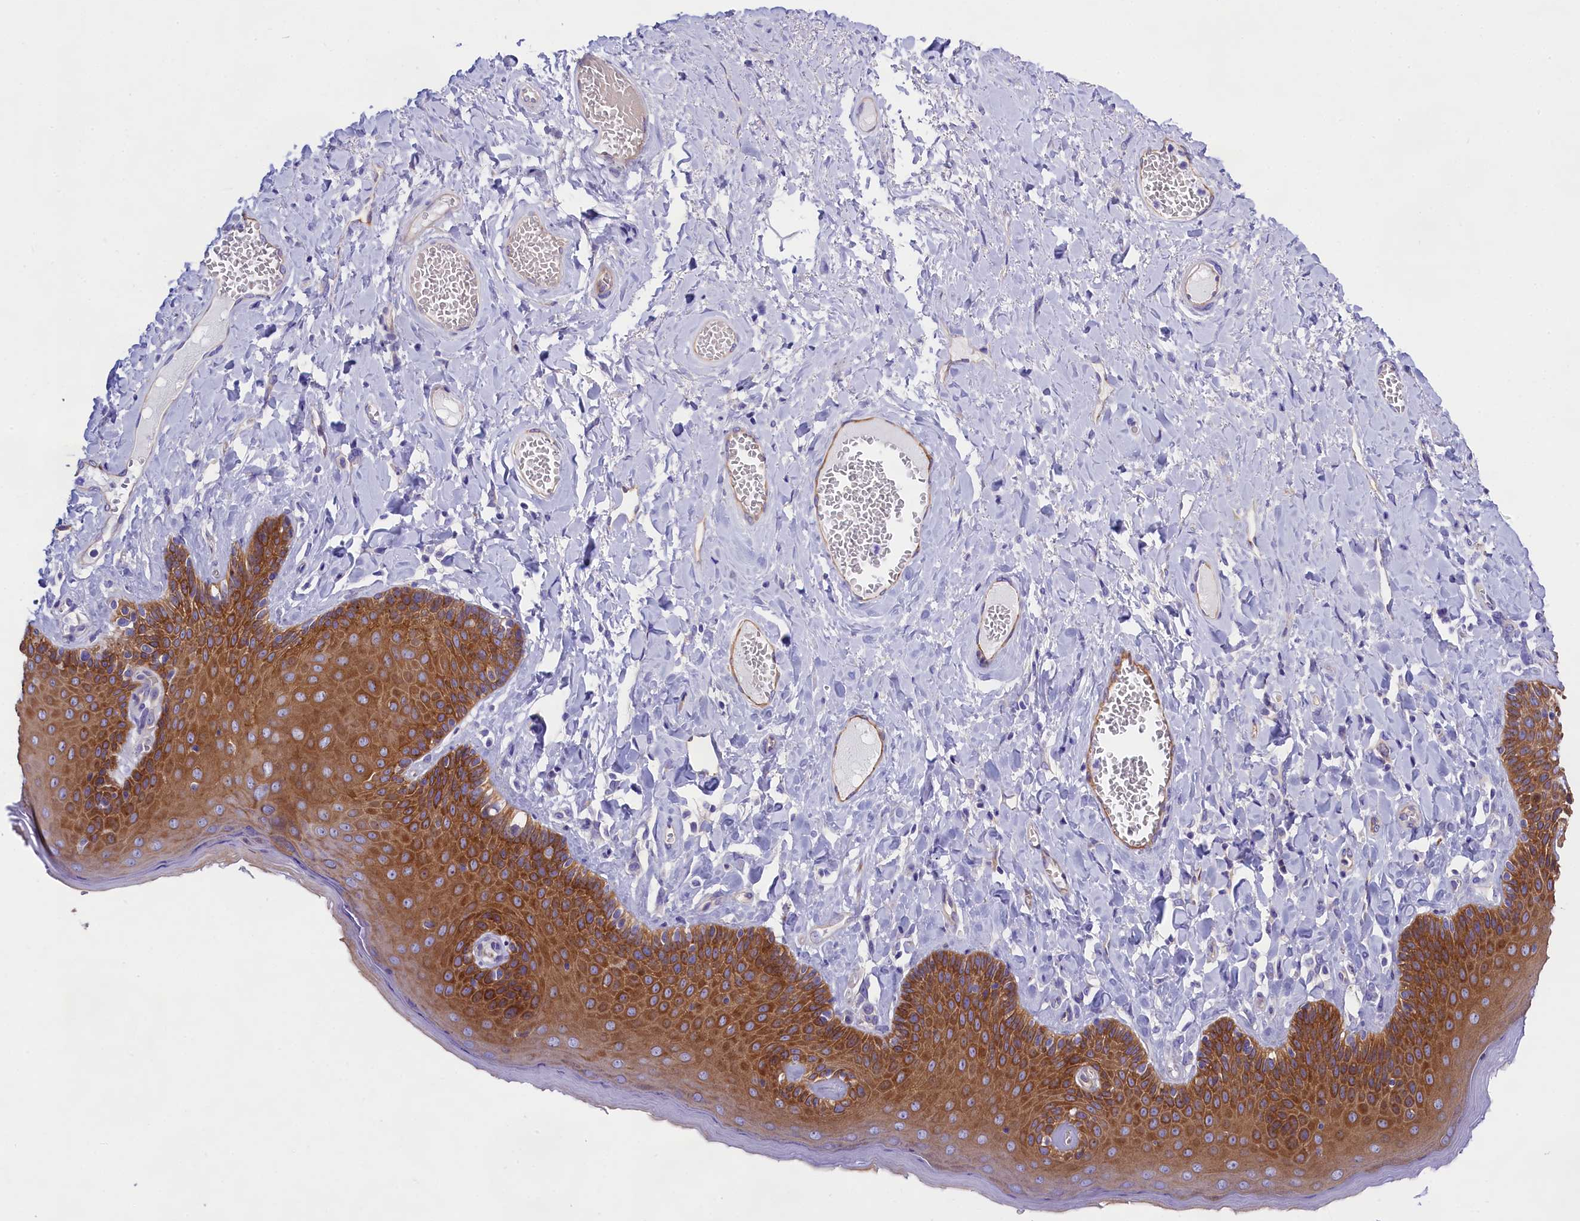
{"staining": {"intensity": "strong", "quantity": "25%-75%", "location": "cytoplasmic/membranous"}, "tissue": "skin", "cell_type": "Epidermal cells", "image_type": "normal", "snomed": [{"axis": "morphology", "description": "Normal tissue, NOS"}, {"axis": "topography", "description": "Anal"}], "caption": "Immunohistochemical staining of benign skin reveals 25%-75% levels of strong cytoplasmic/membranous protein expression in about 25%-75% of epidermal cells.", "gene": "PPP1R13L", "patient": {"sex": "male", "age": 69}}